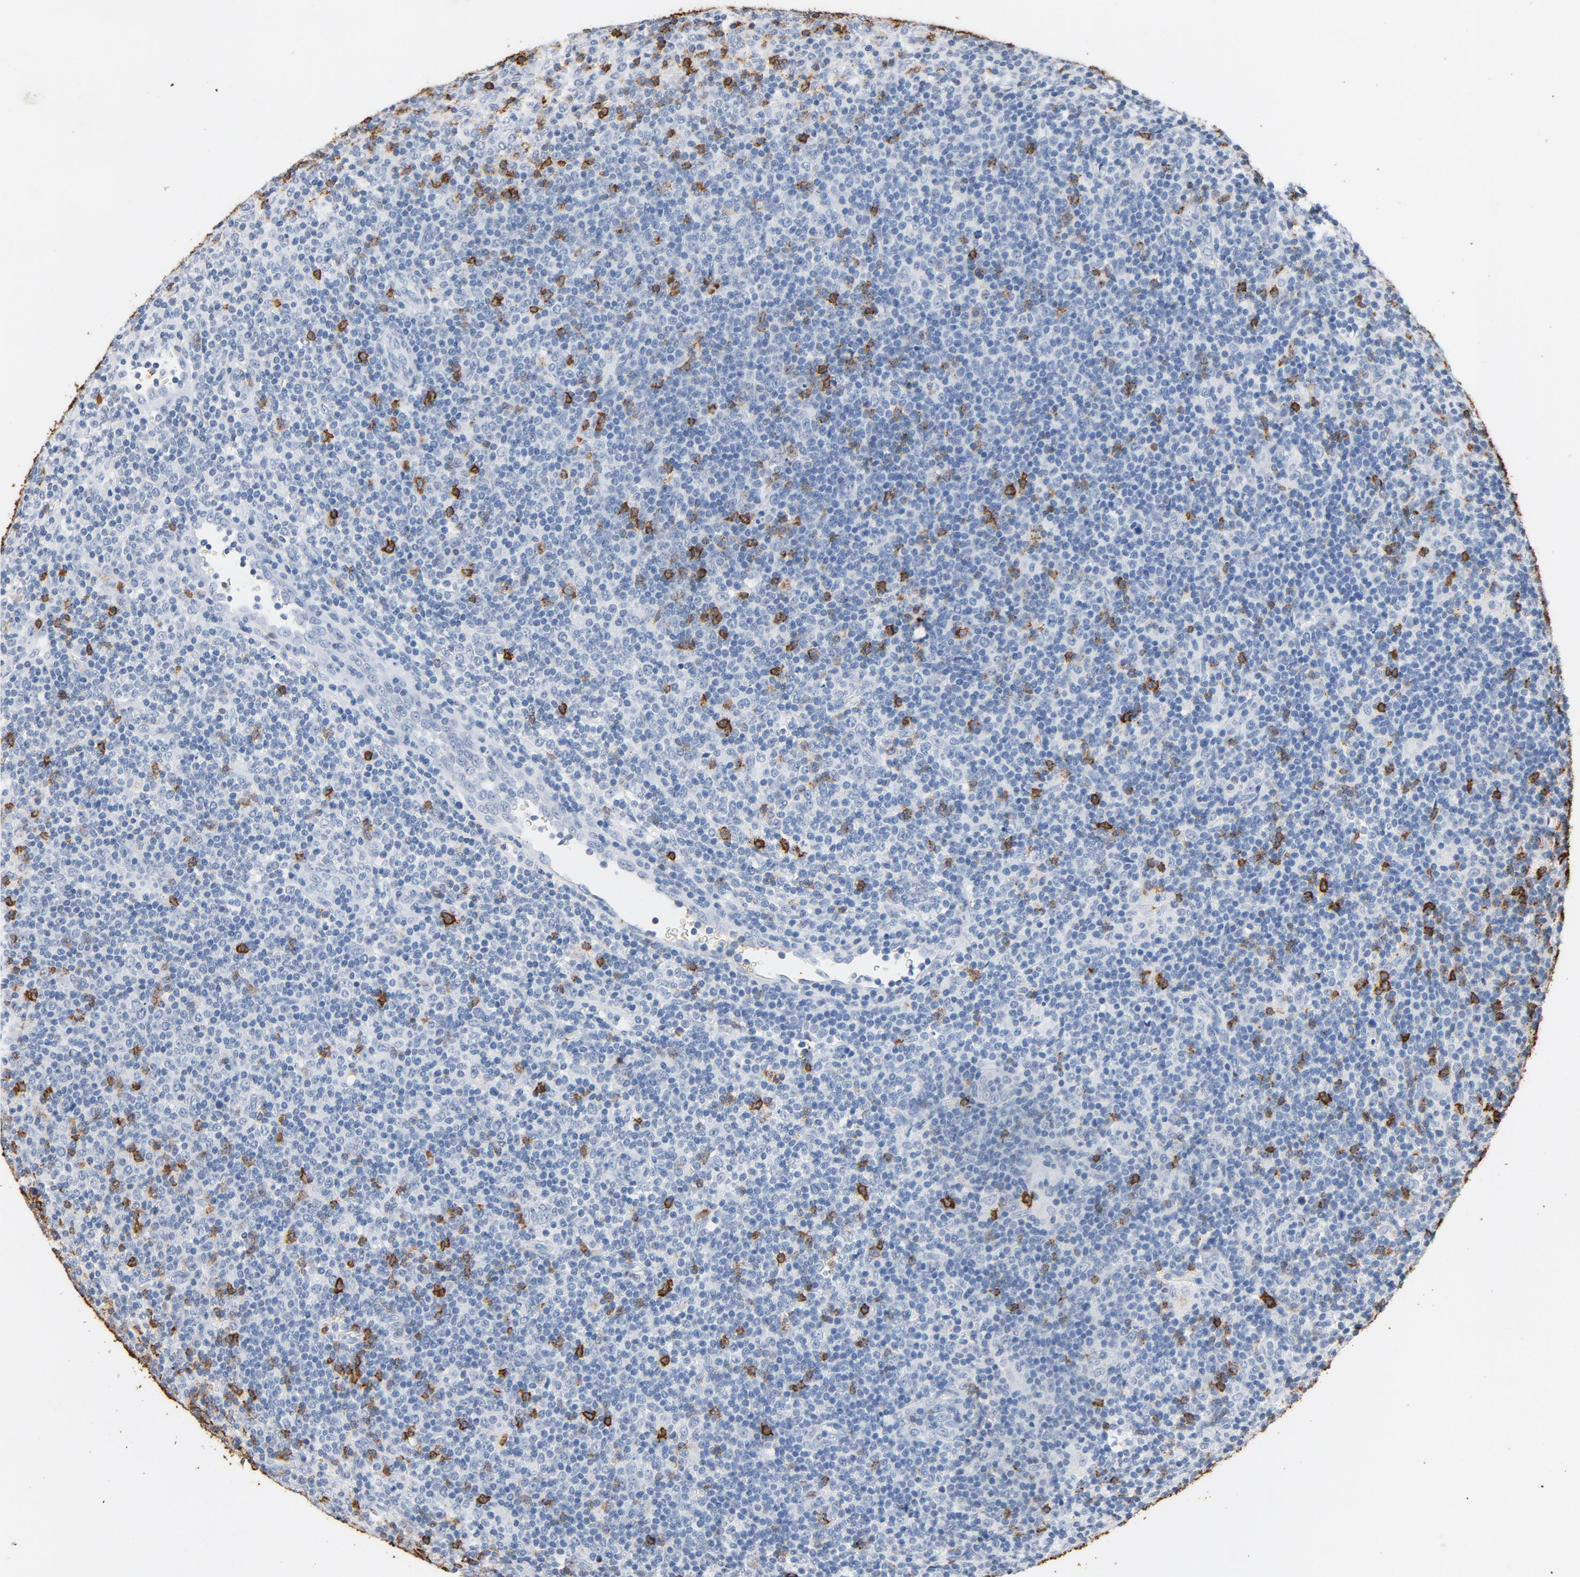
{"staining": {"intensity": "strong", "quantity": "<25%", "location": "cytoplasmic/membranous"}, "tissue": "lymphoma", "cell_type": "Tumor cells", "image_type": "cancer", "snomed": [{"axis": "morphology", "description": "Malignant lymphoma, non-Hodgkin's type, Low grade"}, {"axis": "topography", "description": "Lymph node"}], "caption": "Malignant lymphoma, non-Hodgkin's type (low-grade) stained for a protein displays strong cytoplasmic/membranous positivity in tumor cells. Immunohistochemistry (ihc) stains the protein of interest in brown and the nuclei are stained blue.", "gene": "PTPRB", "patient": {"sex": "male", "age": 70}}